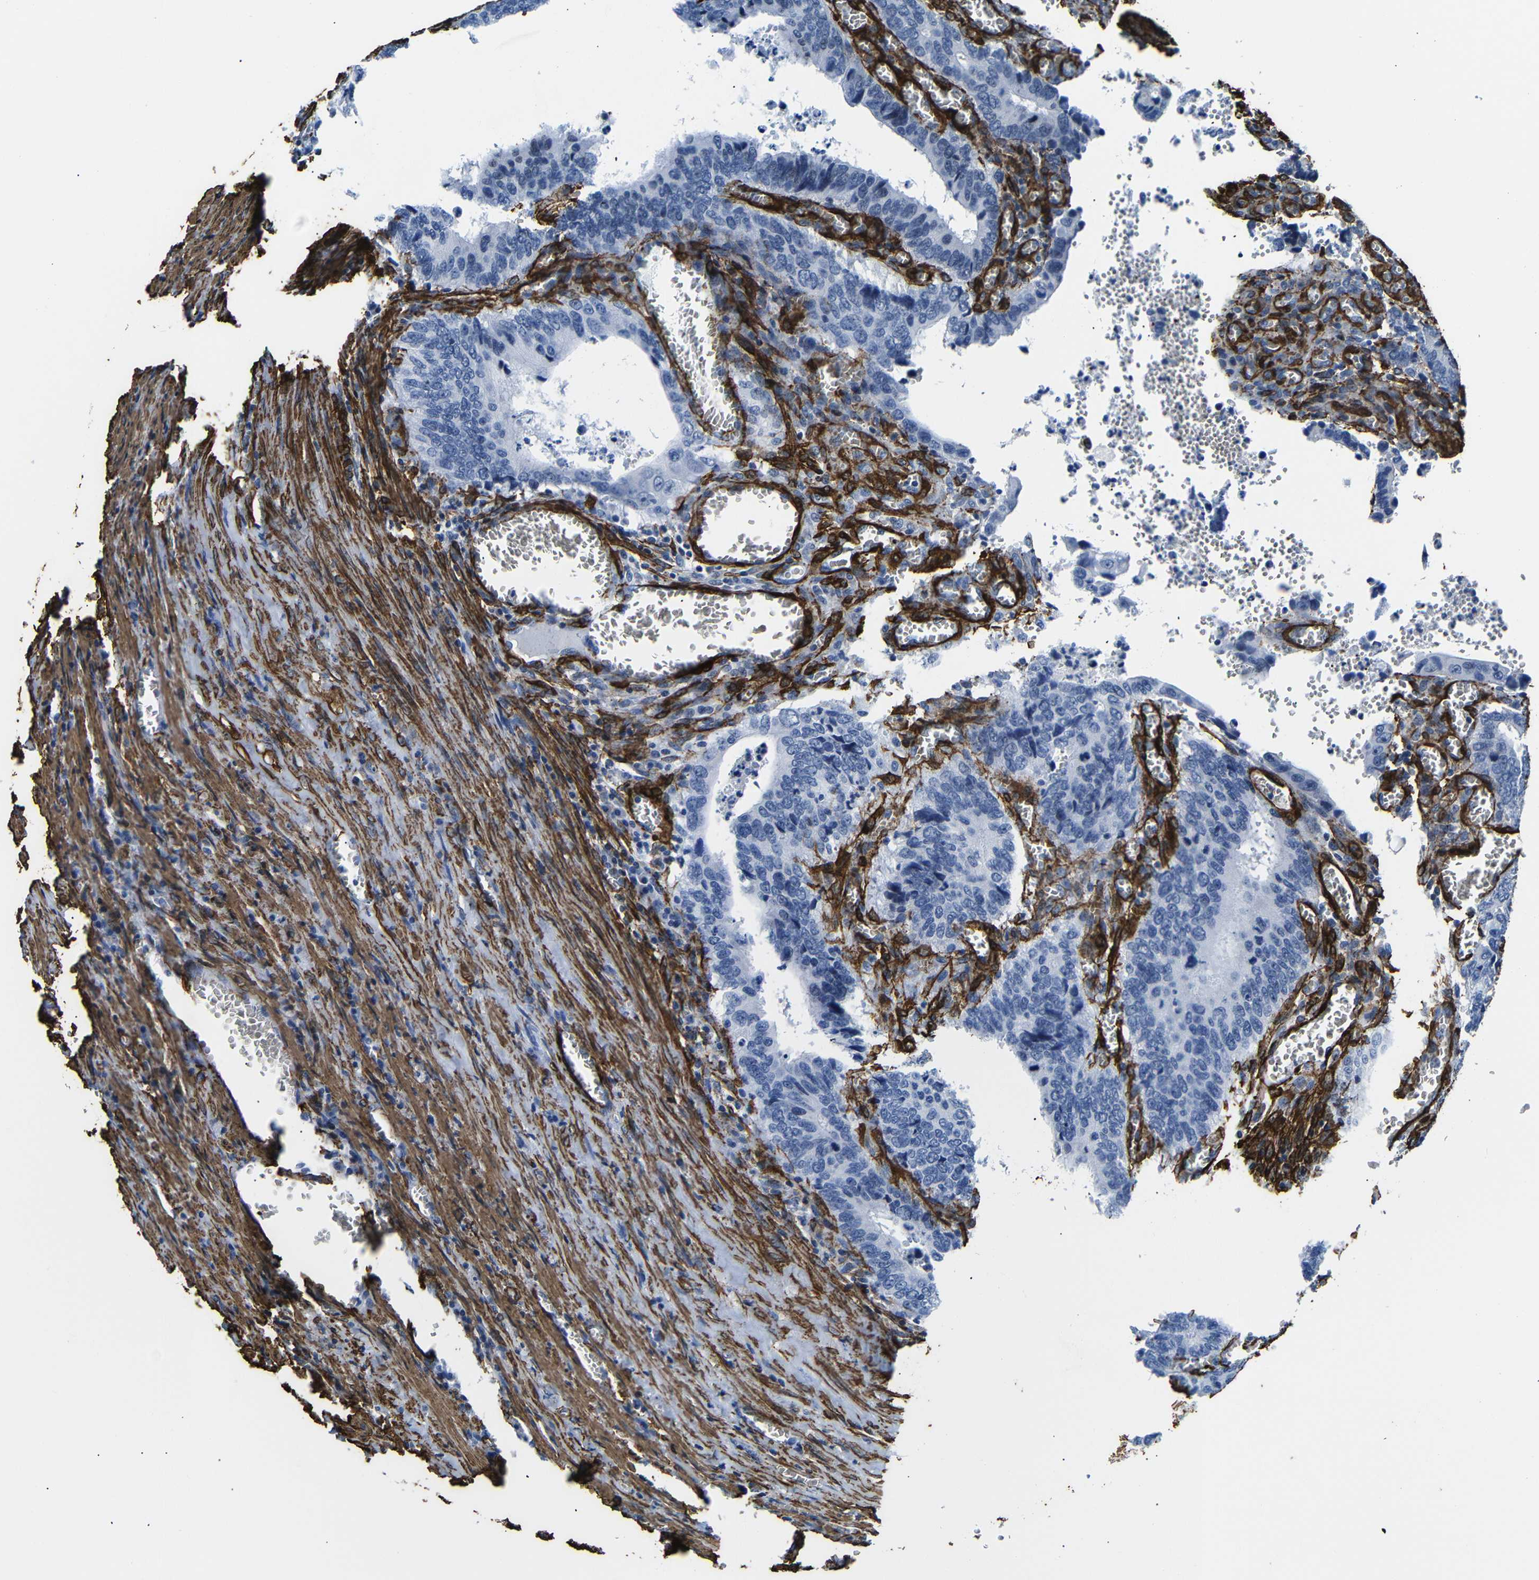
{"staining": {"intensity": "negative", "quantity": "none", "location": "none"}, "tissue": "colorectal cancer", "cell_type": "Tumor cells", "image_type": "cancer", "snomed": [{"axis": "morphology", "description": "Adenocarcinoma, NOS"}, {"axis": "topography", "description": "Colon"}], "caption": "This is an immunohistochemistry histopathology image of human colorectal cancer. There is no positivity in tumor cells.", "gene": "ACTA2", "patient": {"sex": "male", "age": 72}}